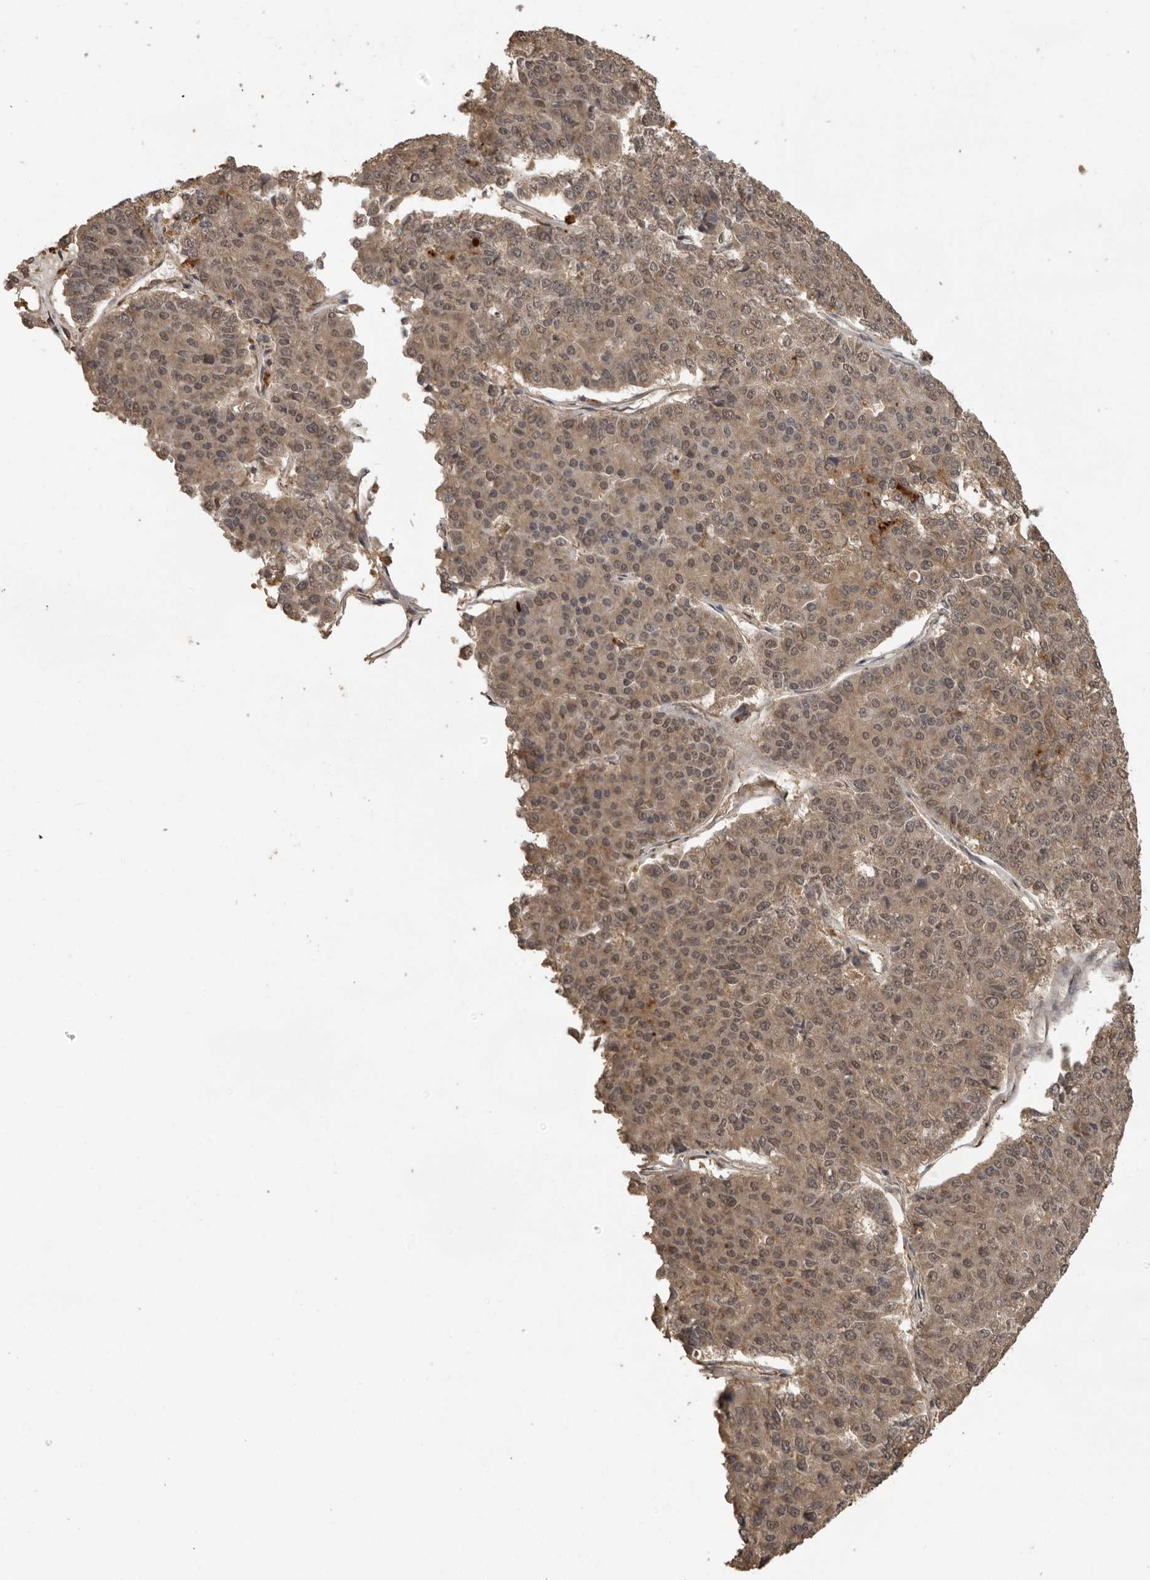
{"staining": {"intensity": "weak", "quantity": ">75%", "location": "cytoplasmic/membranous,nuclear"}, "tissue": "pancreatic cancer", "cell_type": "Tumor cells", "image_type": "cancer", "snomed": [{"axis": "morphology", "description": "Adenocarcinoma, NOS"}, {"axis": "topography", "description": "Pancreas"}], "caption": "Immunohistochemistry (IHC) staining of adenocarcinoma (pancreatic), which shows low levels of weak cytoplasmic/membranous and nuclear positivity in approximately >75% of tumor cells indicating weak cytoplasmic/membranous and nuclear protein positivity. The staining was performed using DAB (3,3'-diaminobenzidine) (brown) for protein detection and nuclei were counterstained in hematoxylin (blue).", "gene": "CTF1", "patient": {"sex": "male", "age": 50}}